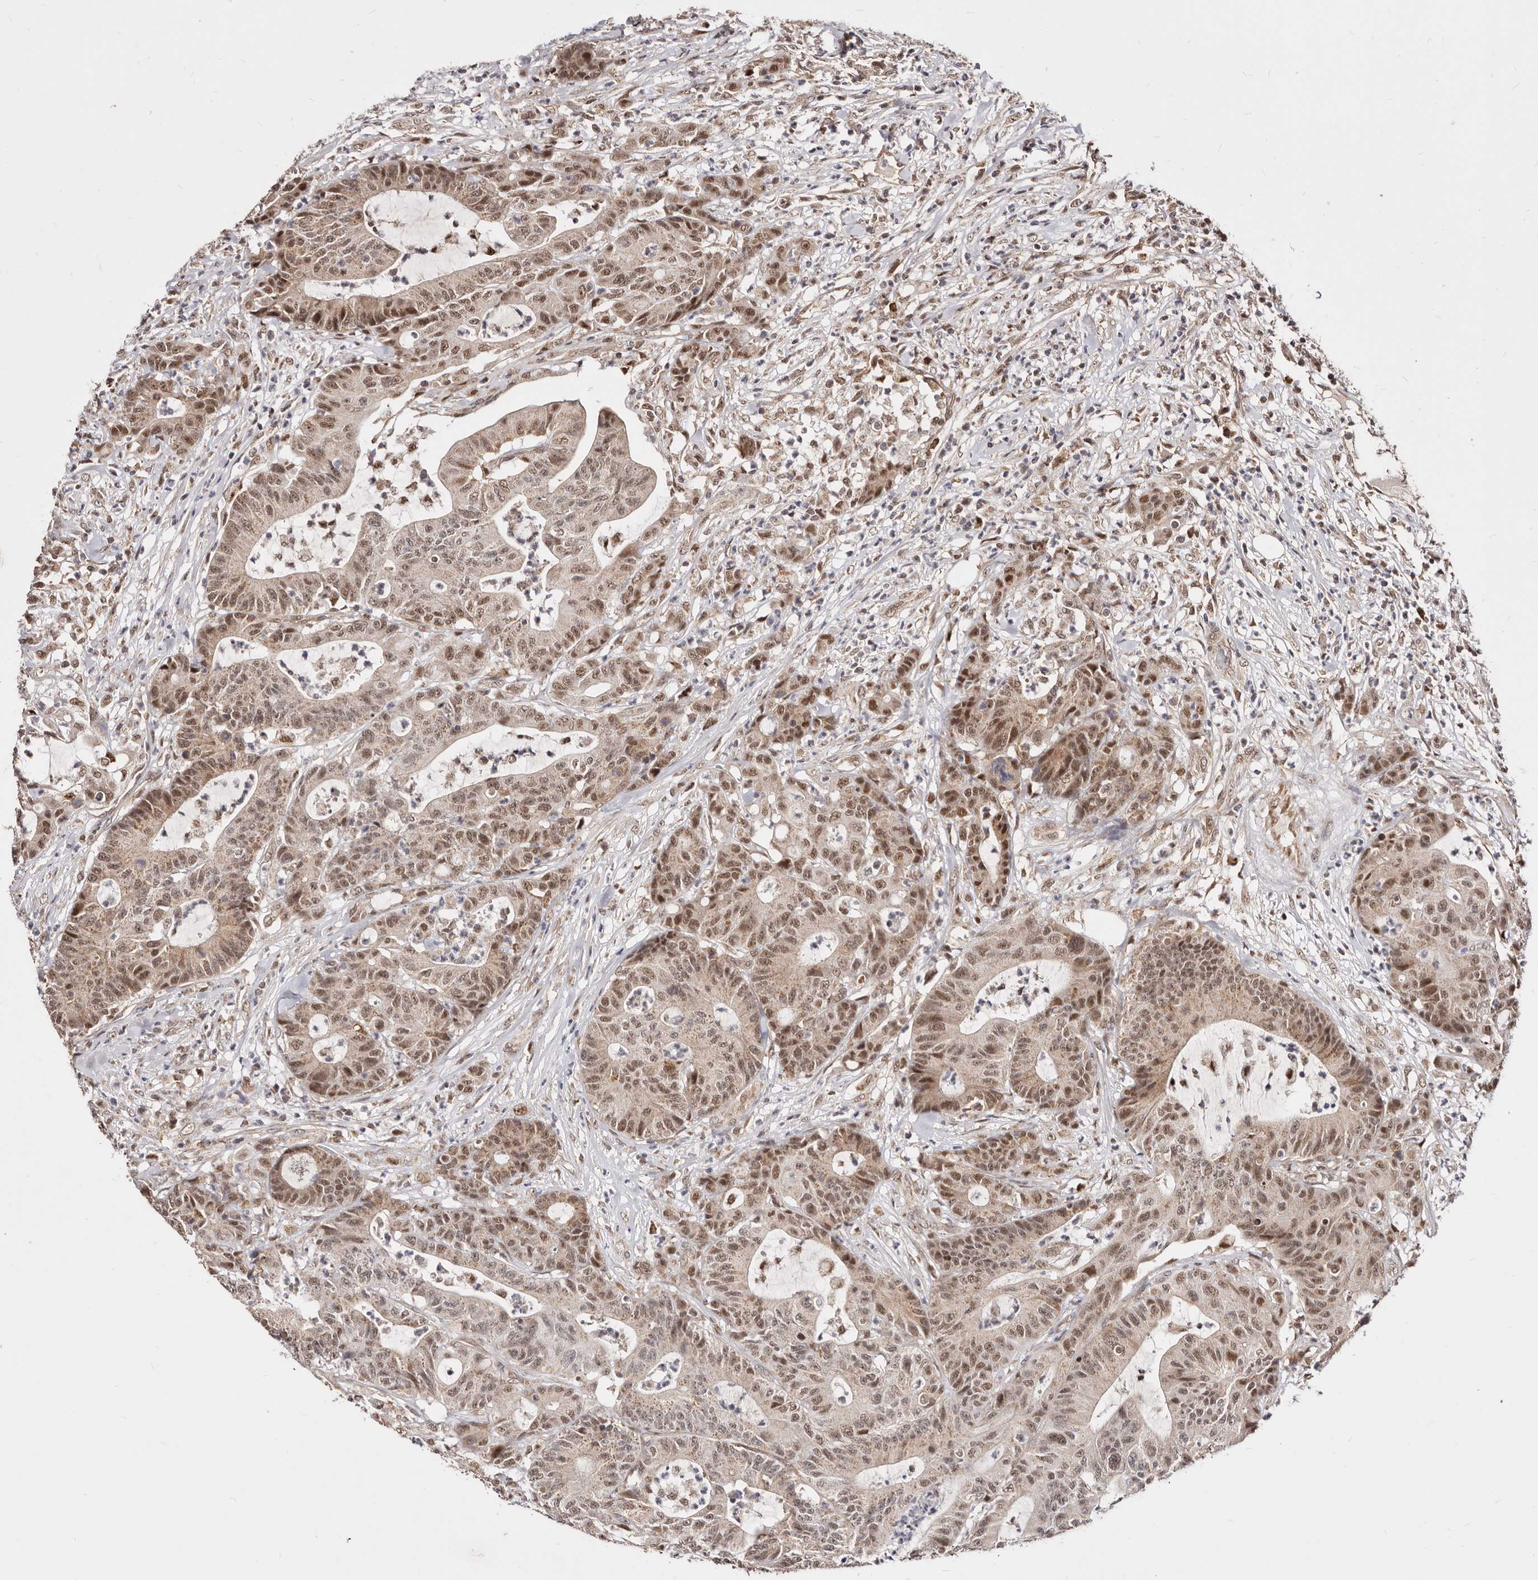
{"staining": {"intensity": "moderate", "quantity": ">75%", "location": "cytoplasmic/membranous,nuclear"}, "tissue": "colorectal cancer", "cell_type": "Tumor cells", "image_type": "cancer", "snomed": [{"axis": "morphology", "description": "Adenocarcinoma, NOS"}, {"axis": "topography", "description": "Colon"}], "caption": "Protein analysis of colorectal cancer (adenocarcinoma) tissue demonstrates moderate cytoplasmic/membranous and nuclear staining in approximately >75% of tumor cells.", "gene": "SEC14L1", "patient": {"sex": "female", "age": 84}}